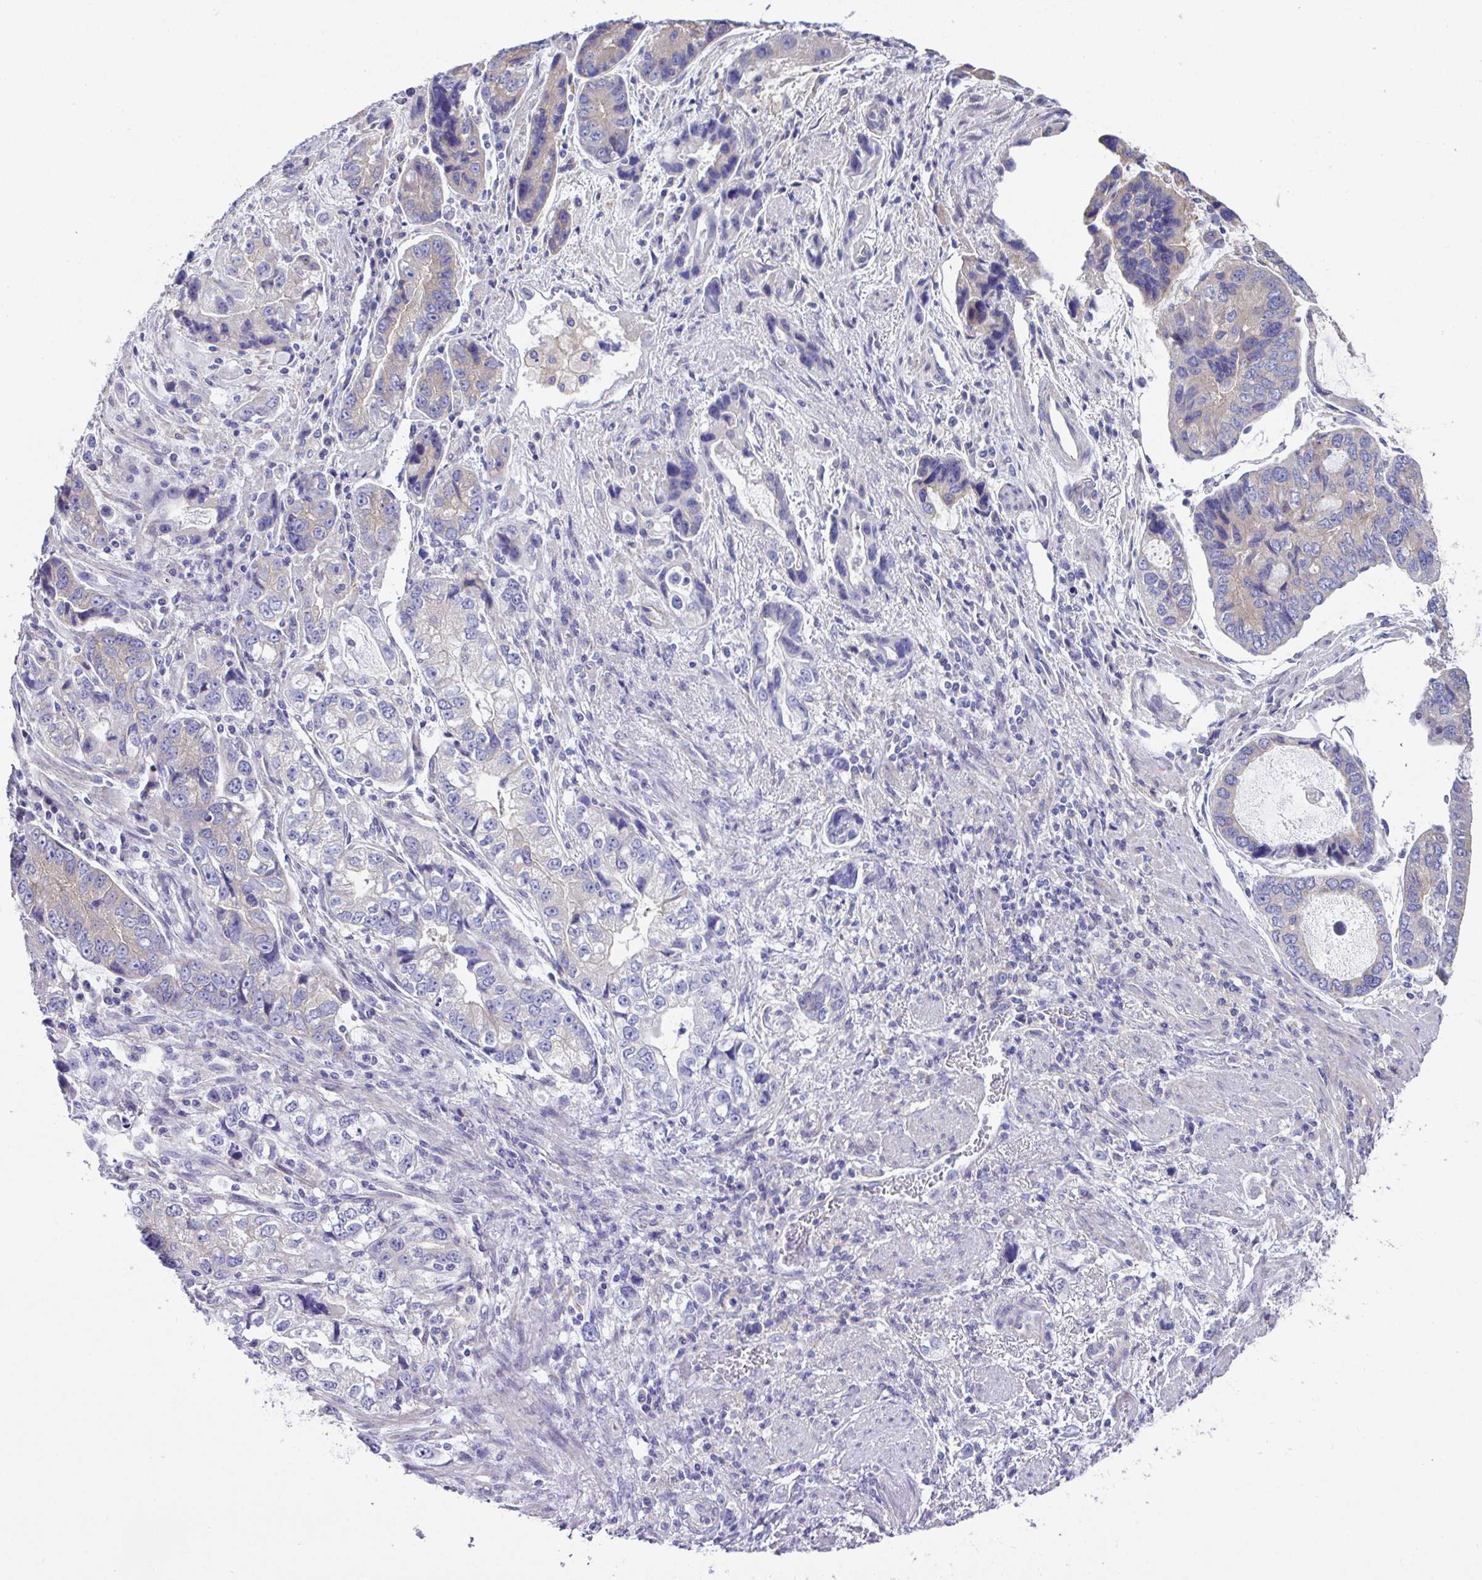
{"staining": {"intensity": "weak", "quantity": "<25%", "location": "cytoplasmic/membranous"}, "tissue": "stomach cancer", "cell_type": "Tumor cells", "image_type": "cancer", "snomed": [{"axis": "morphology", "description": "Adenocarcinoma, NOS"}, {"axis": "topography", "description": "Stomach, lower"}], "caption": "This is an immunohistochemistry photomicrograph of stomach adenocarcinoma. There is no positivity in tumor cells.", "gene": "OR4P4", "patient": {"sex": "female", "age": 93}}